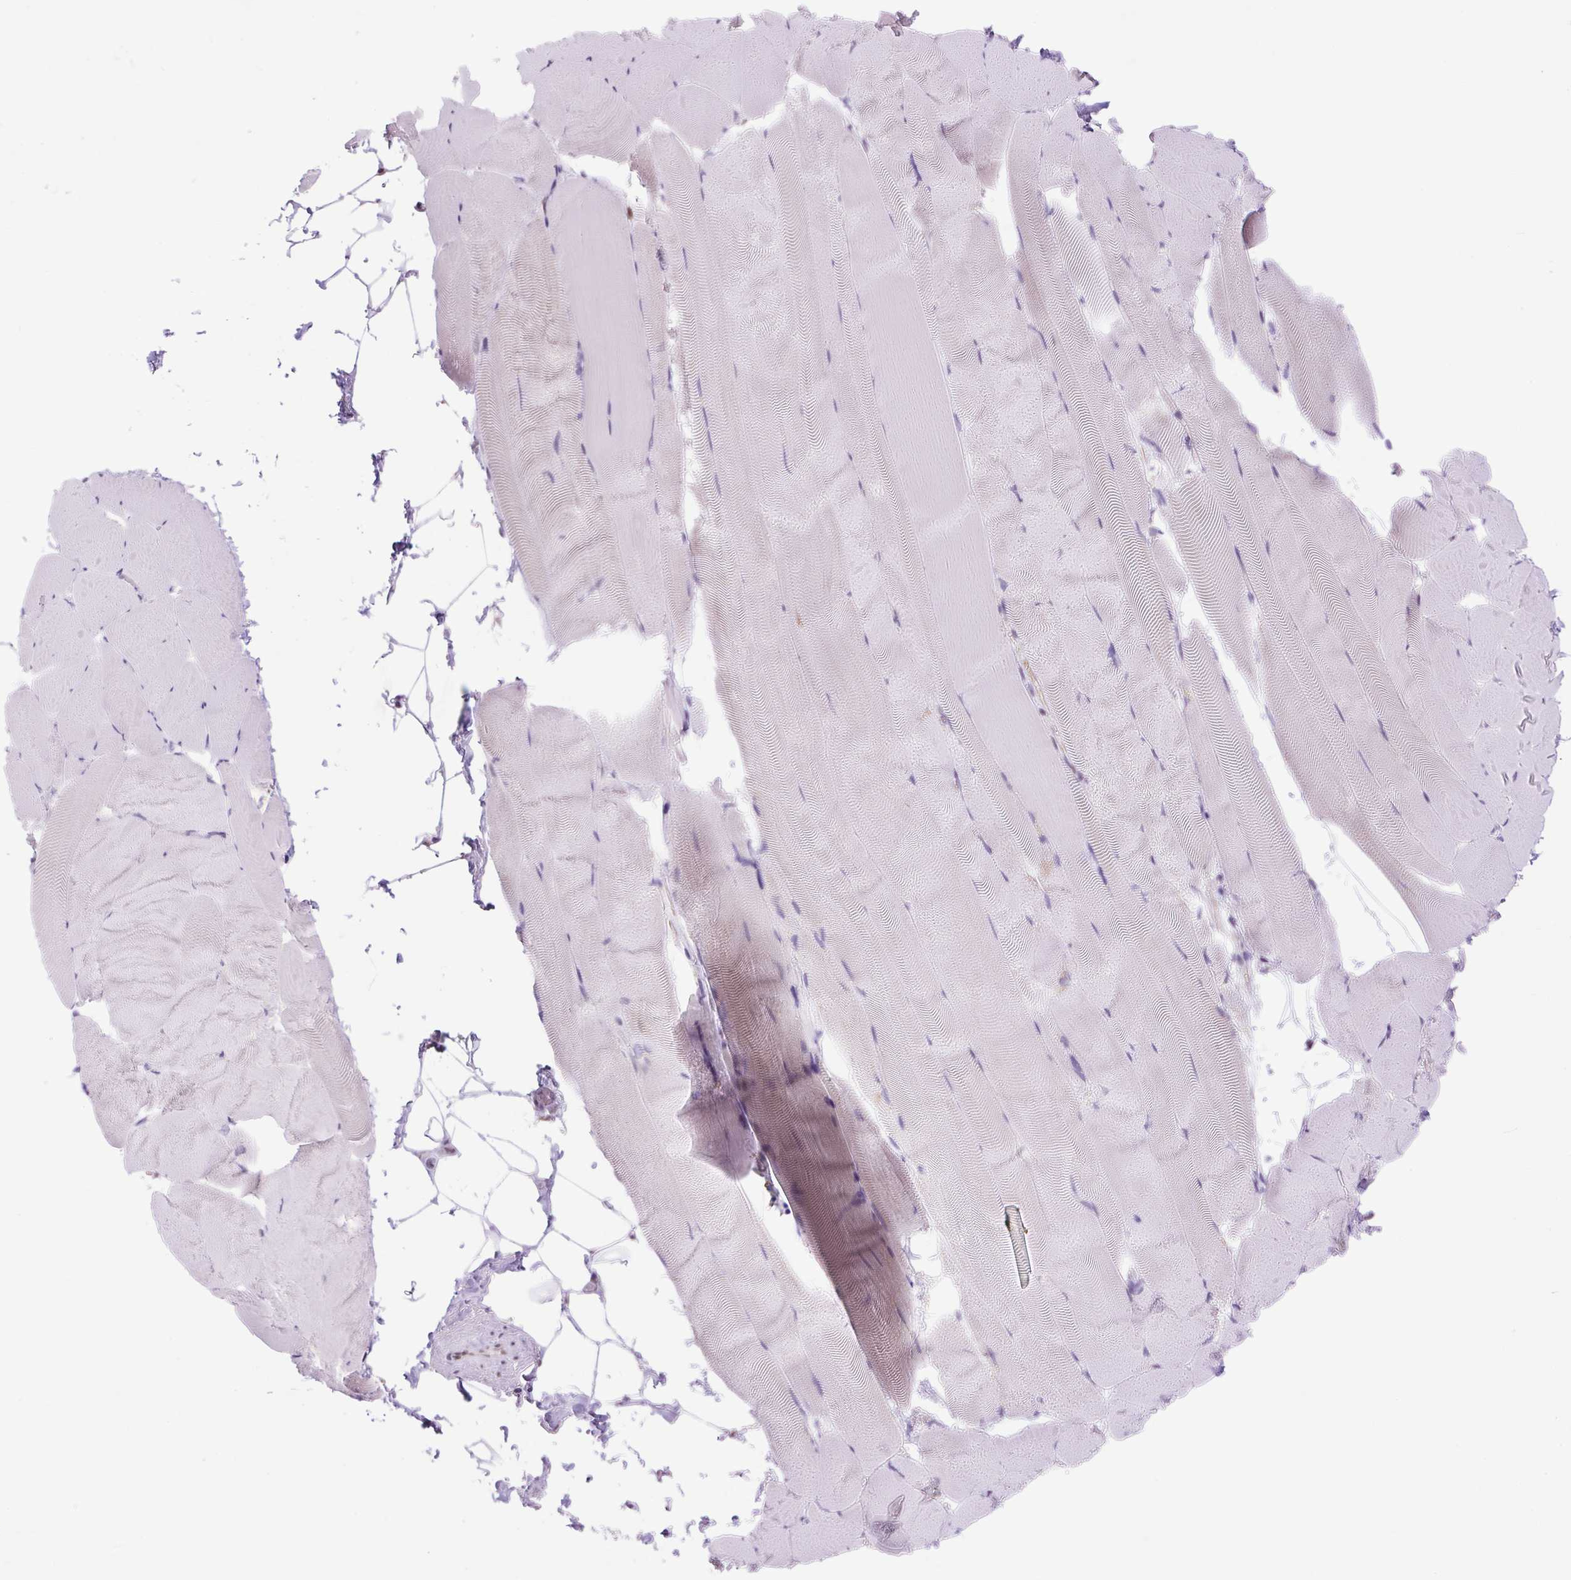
{"staining": {"intensity": "negative", "quantity": "none", "location": "none"}, "tissue": "skeletal muscle", "cell_type": "Myocytes", "image_type": "normal", "snomed": [{"axis": "morphology", "description": "Normal tissue, NOS"}, {"axis": "topography", "description": "Skeletal muscle"}], "caption": "Micrograph shows no significant protein expression in myocytes of benign skeletal muscle.", "gene": "SCO2", "patient": {"sex": "female", "age": 64}}